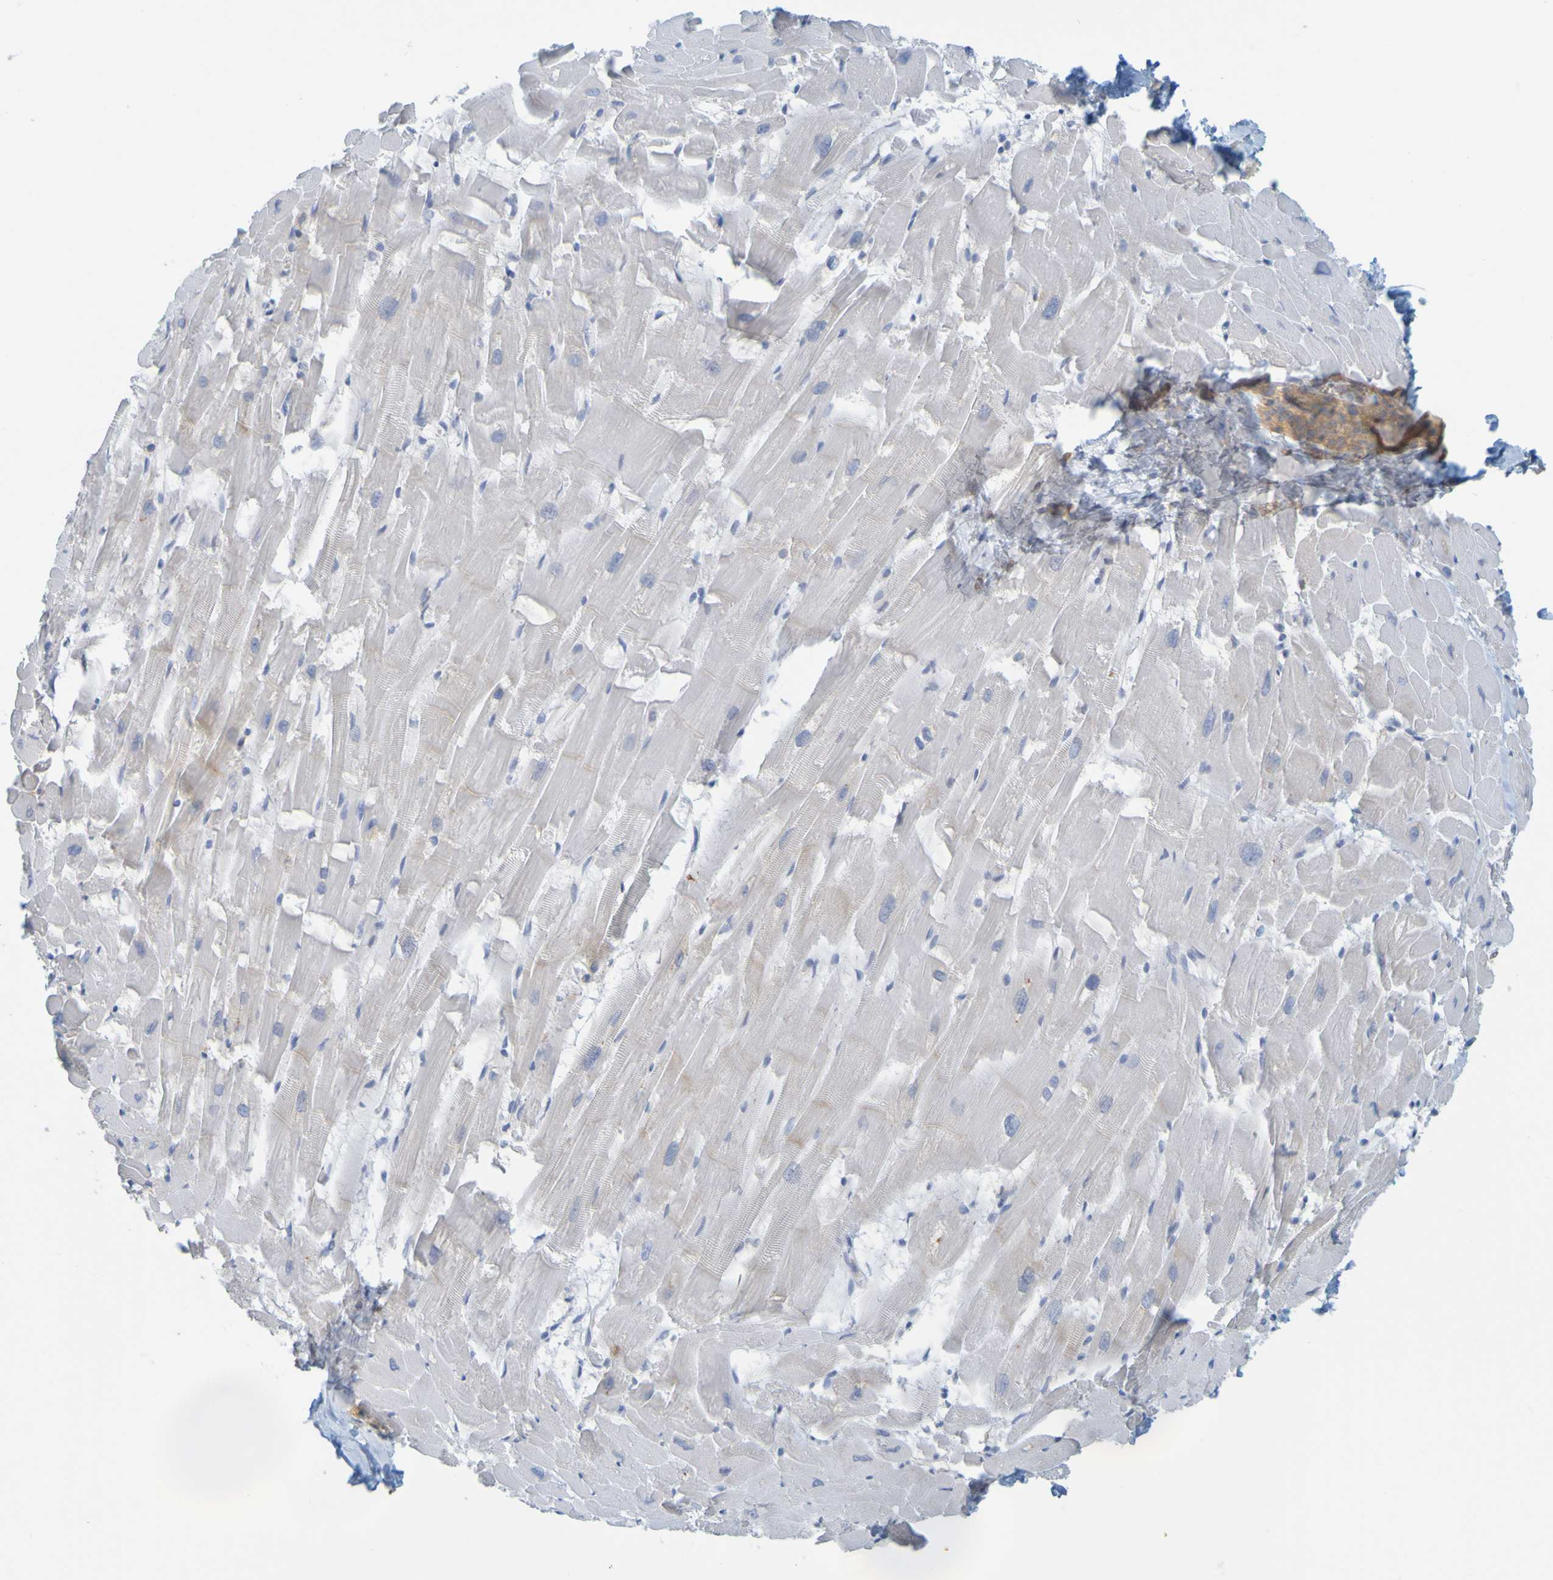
{"staining": {"intensity": "negative", "quantity": "none", "location": "none"}, "tissue": "heart muscle", "cell_type": "Cardiomyocytes", "image_type": "normal", "snomed": [{"axis": "morphology", "description": "Normal tissue, NOS"}, {"axis": "topography", "description": "Heart"}], "caption": "Immunohistochemical staining of benign human heart muscle shows no significant positivity in cardiomyocytes.", "gene": "APPL1", "patient": {"sex": "female", "age": 19}}